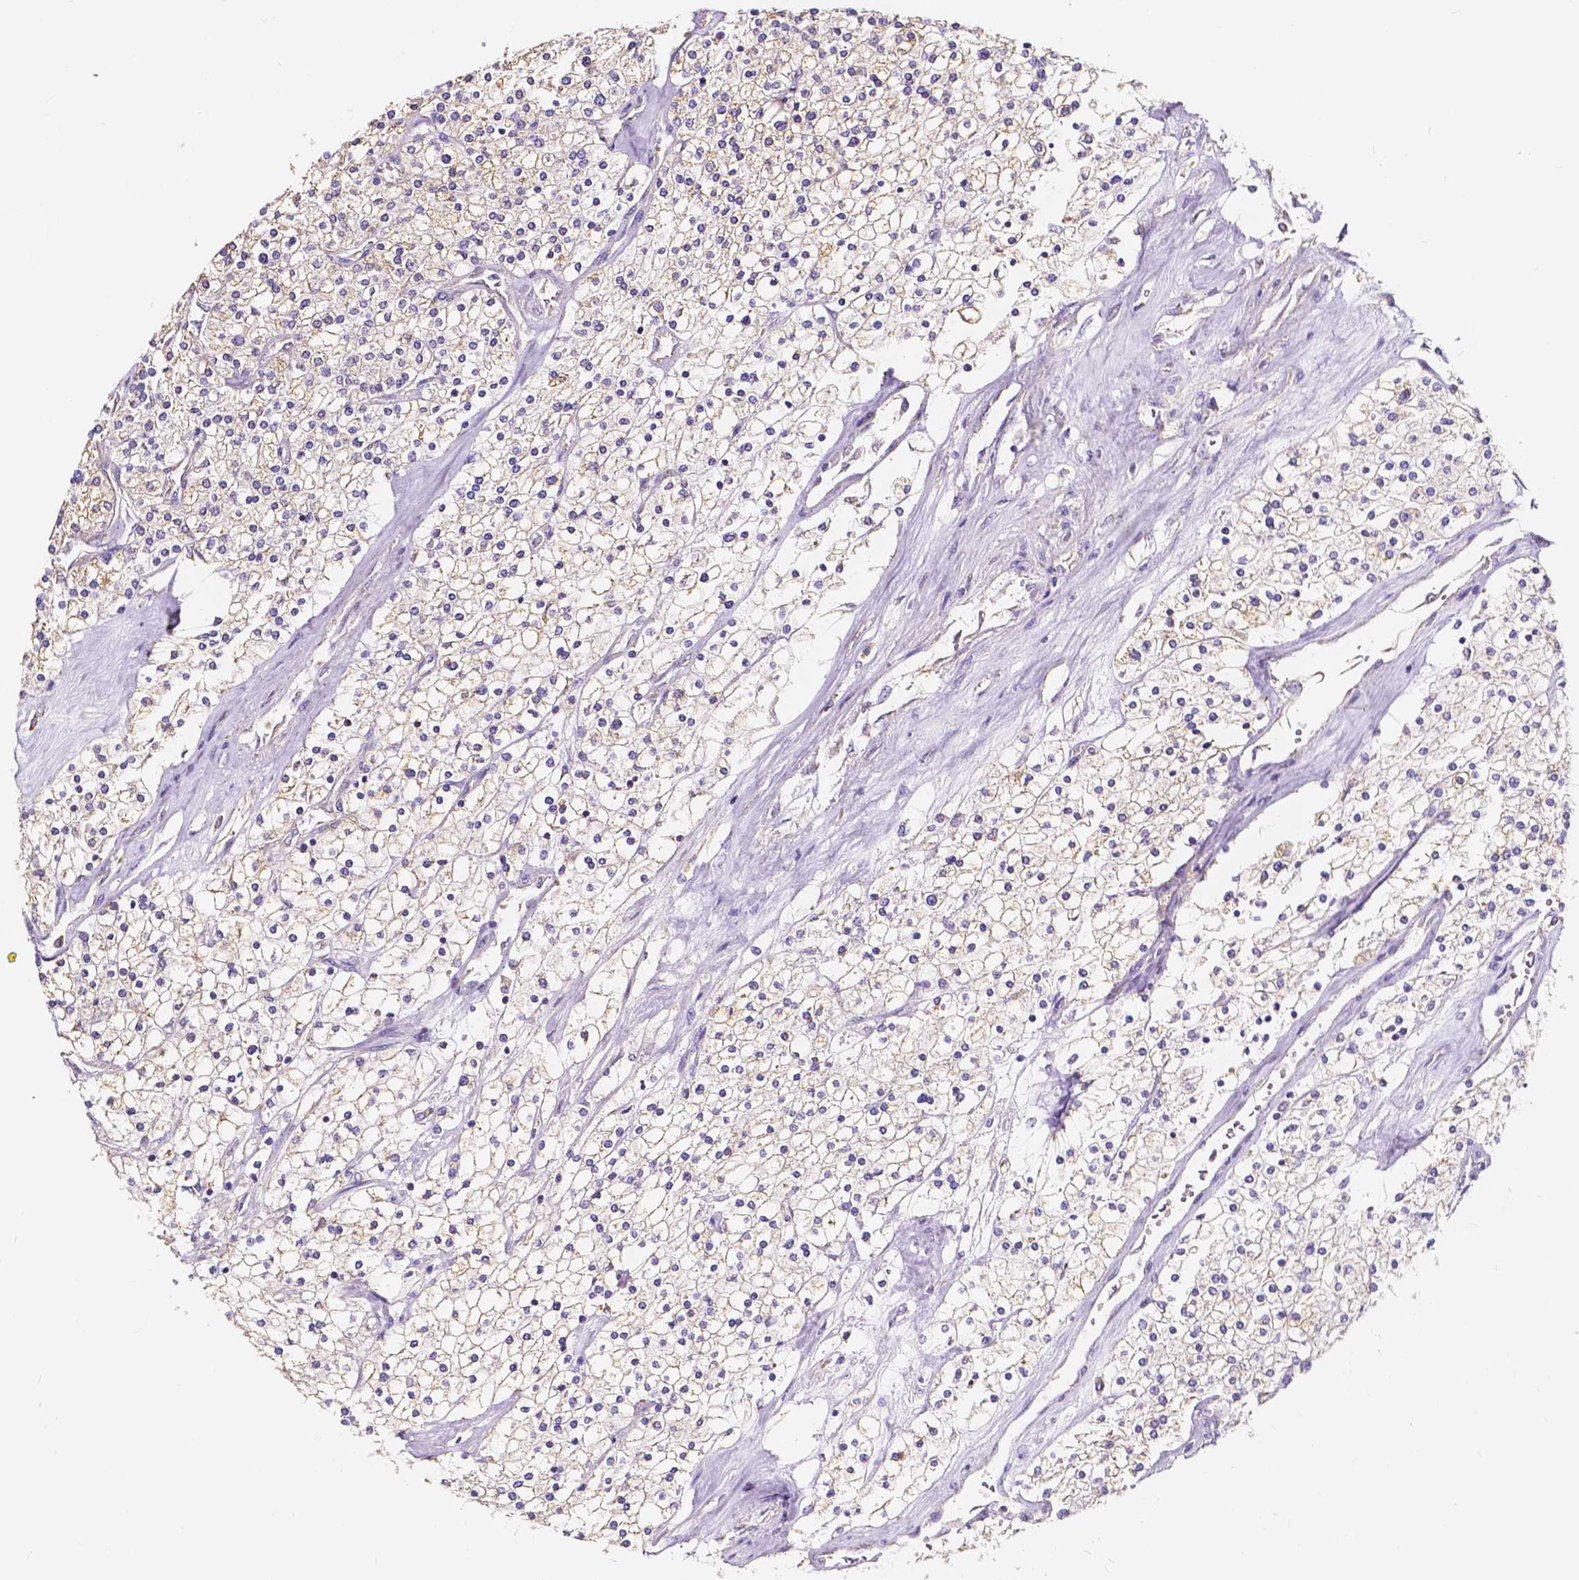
{"staining": {"intensity": "weak", "quantity": ">75%", "location": "cytoplasmic/membranous"}, "tissue": "renal cancer", "cell_type": "Tumor cells", "image_type": "cancer", "snomed": [{"axis": "morphology", "description": "Adenocarcinoma, NOS"}, {"axis": "topography", "description": "Kidney"}], "caption": "Immunohistochemical staining of human adenocarcinoma (renal) exhibits low levels of weak cytoplasmic/membranous protein positivity in approximately >75% of tumor cells. (brown staining indicates protein expression, while blue staining denotes nuclei).", "gene": "CLSTN2", "patient": {"sex": "male", "age": 80}}